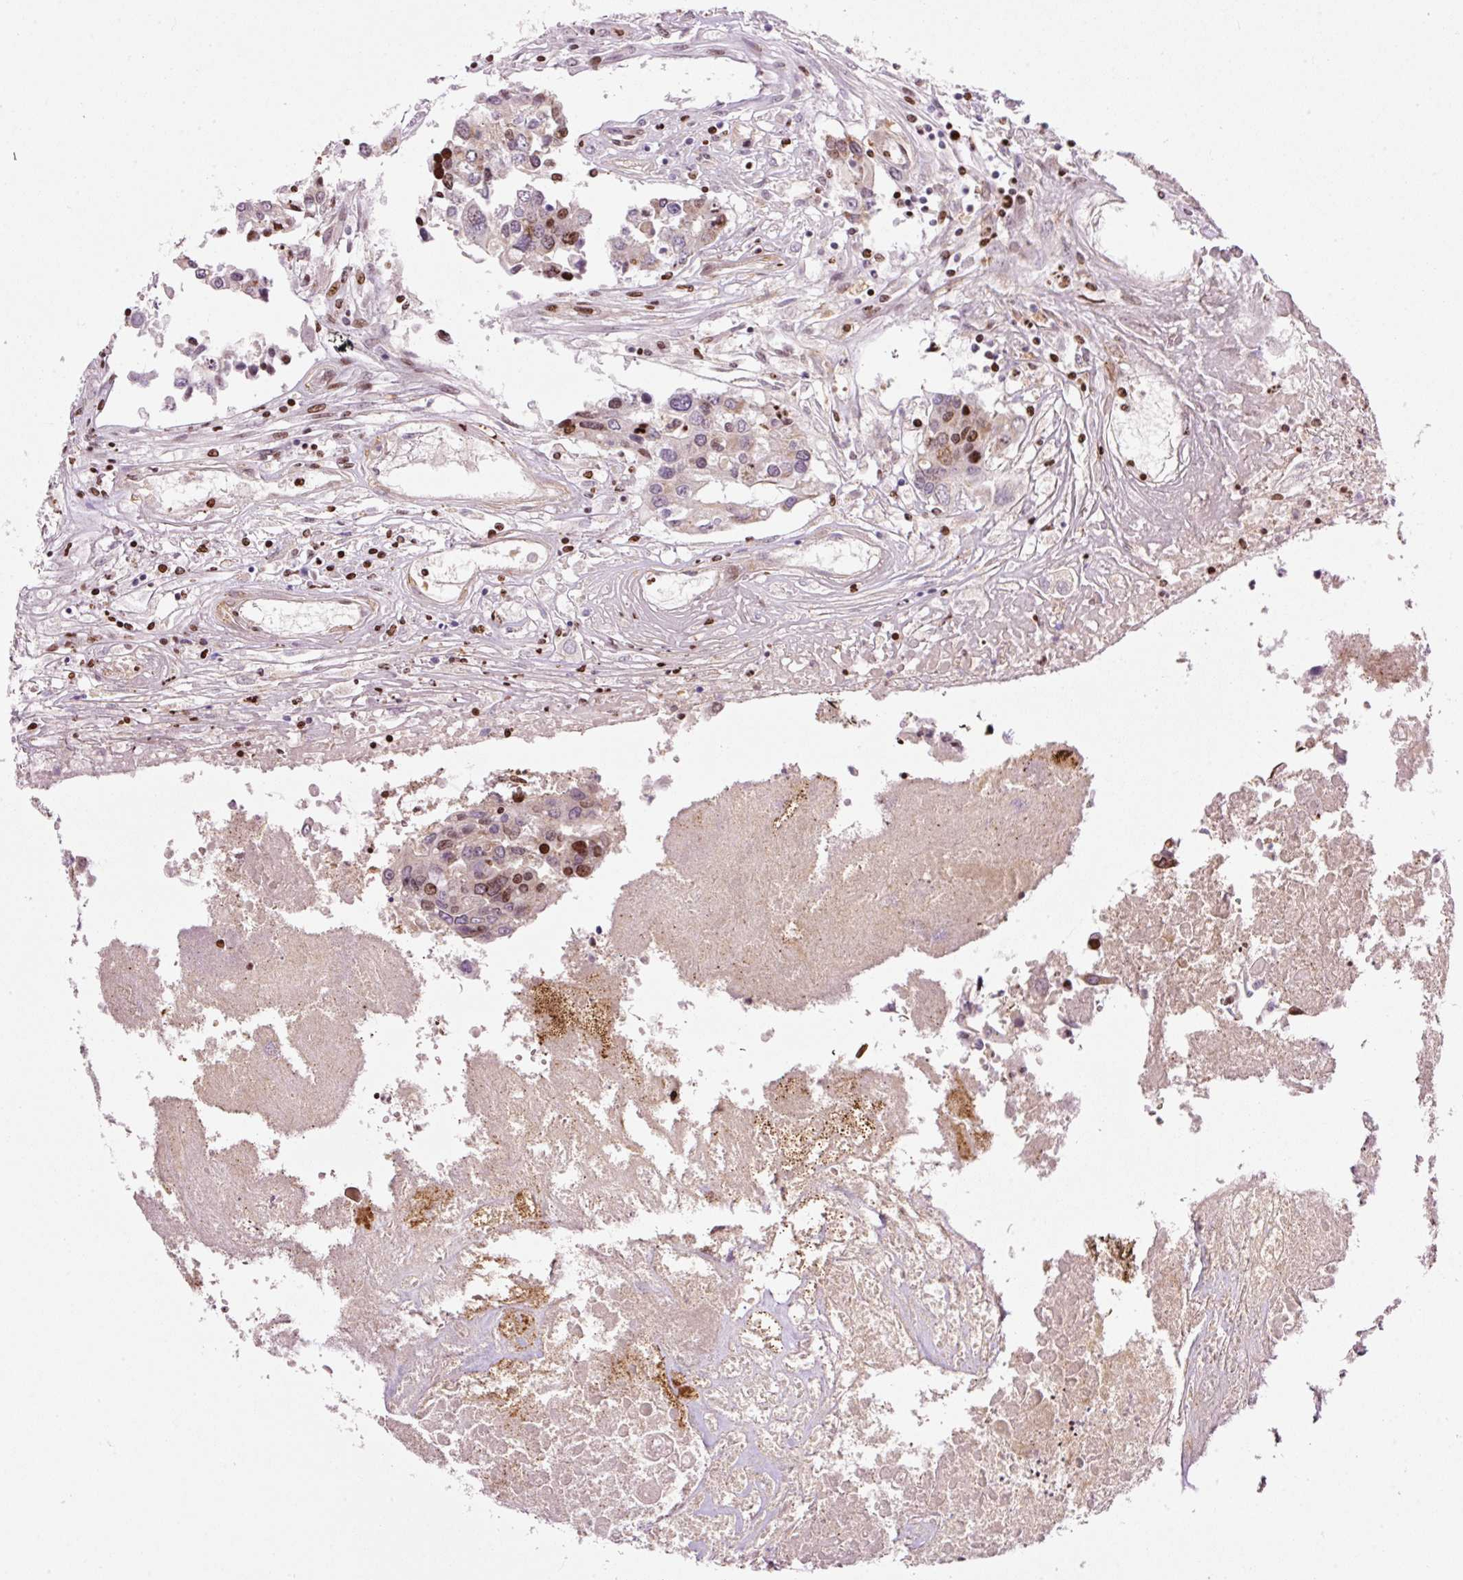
{"staining": {"intensity": "moderate", "quantity": "25%-75%", "location": "nuclear"}, "tissue": "colorectal cancer", "cell_type": "Tumor cells", "image_type": "cancer", "snomed": [{"axis": "morphology", "description": "Adenocarcinoma, NOS"}, {"axis": "topography", "description": "Colon"}], "caption": "Immunohistochemical staining of human colorectal cancer reveals moderate nuclear protein expression in about 25%-75% of tumor cells.", "gene": "TMEM8B", "patient": {"sex": "male", "age": 77}}